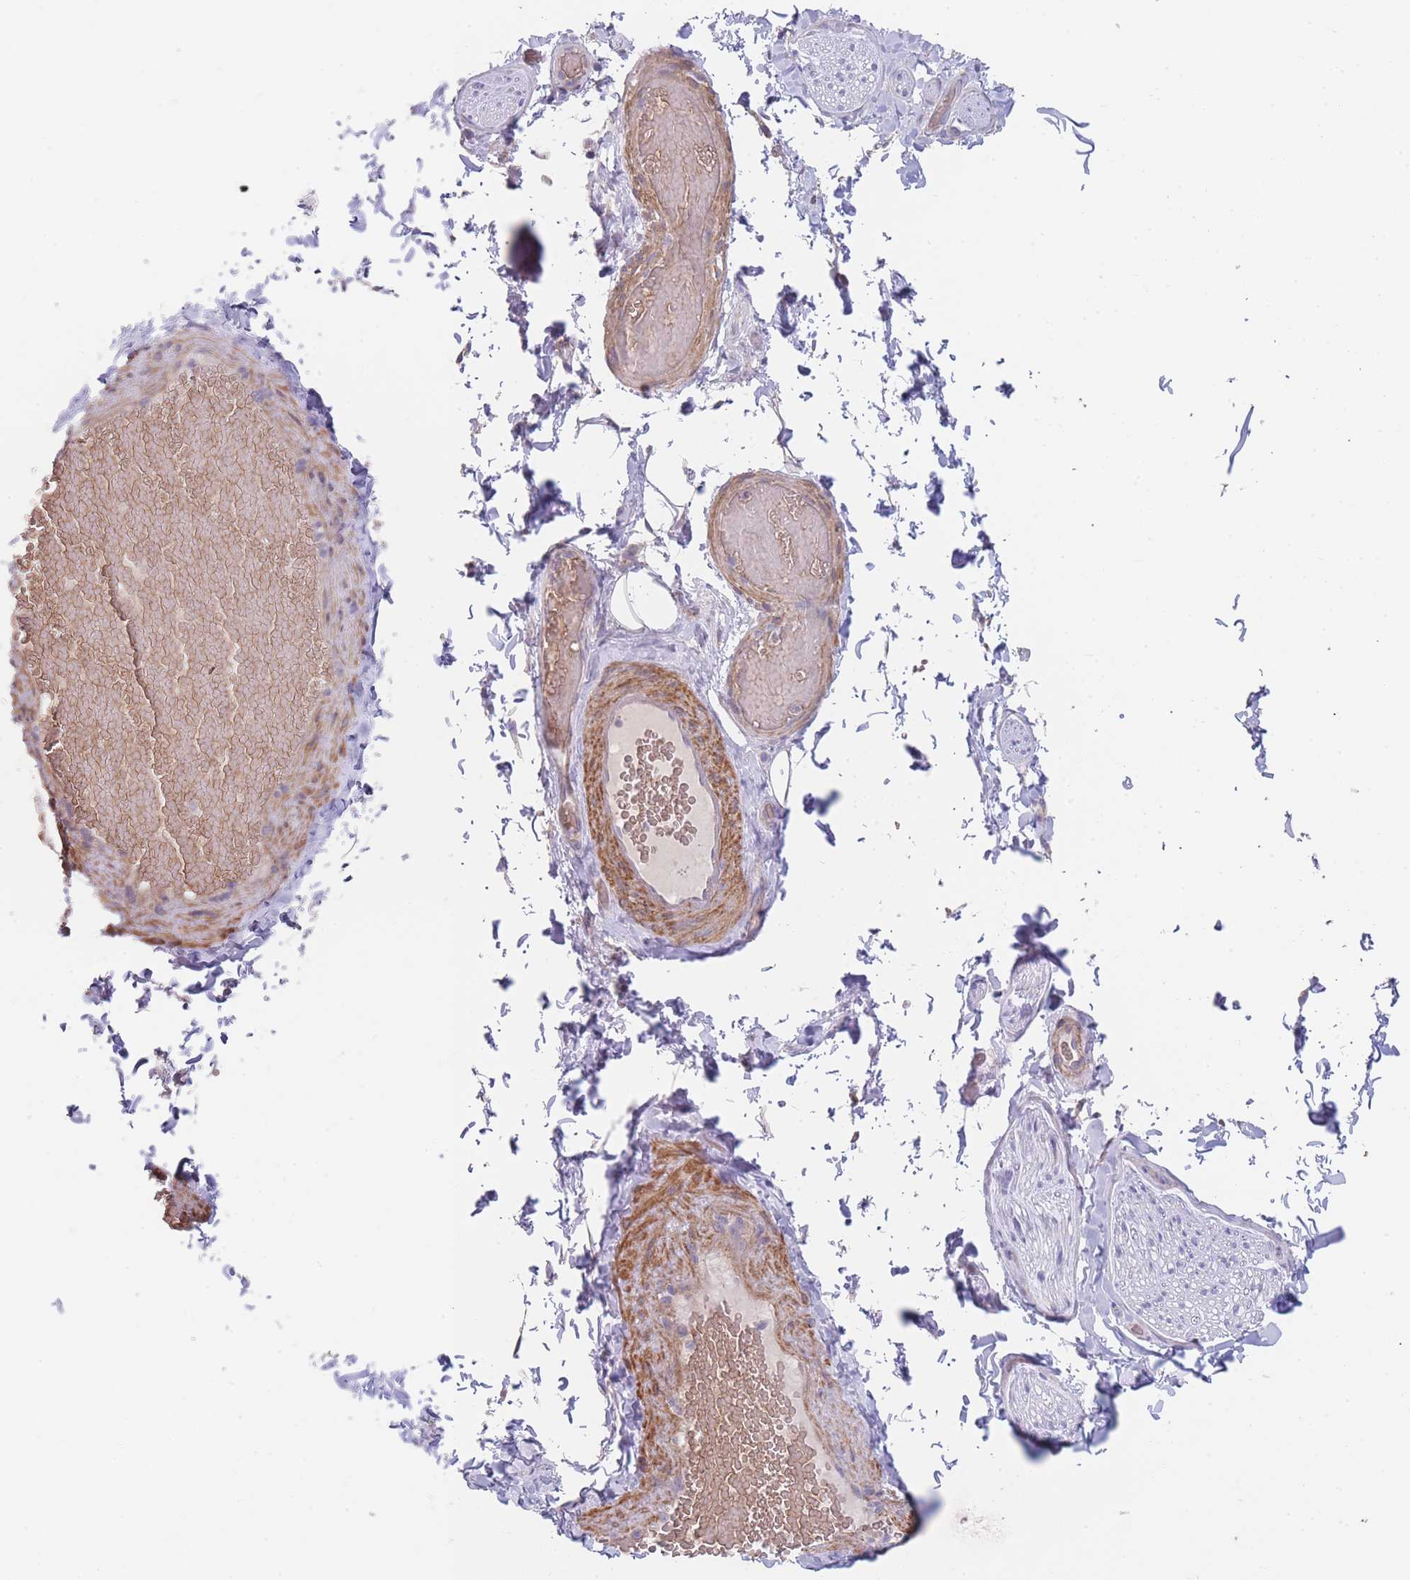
{"staining": {"intensity": "negative", "quantity": "none", "location": "none"}, "tissue": "adipose tissue", "cell_type": "Adipocytes", "image_type": "normal", "snomed": [{"axis": "morphology", "description": "Normal tissue, NOS"}, {"axis": "topography", "description": "Soft tissue"}, {"axis": "topography", "description": "Vascular tissue"}, {"axis": "topography", "description": "Peripheral nerve tissue"}], "caption": "Immunohistochemistry (IHC) micrograph of unremarkable human adipose tissue stained for a protein (brown), which reveals no staining in adipocytes.", "gene": "SMPD4", "patient": {"sex": "male", "age": 32}}